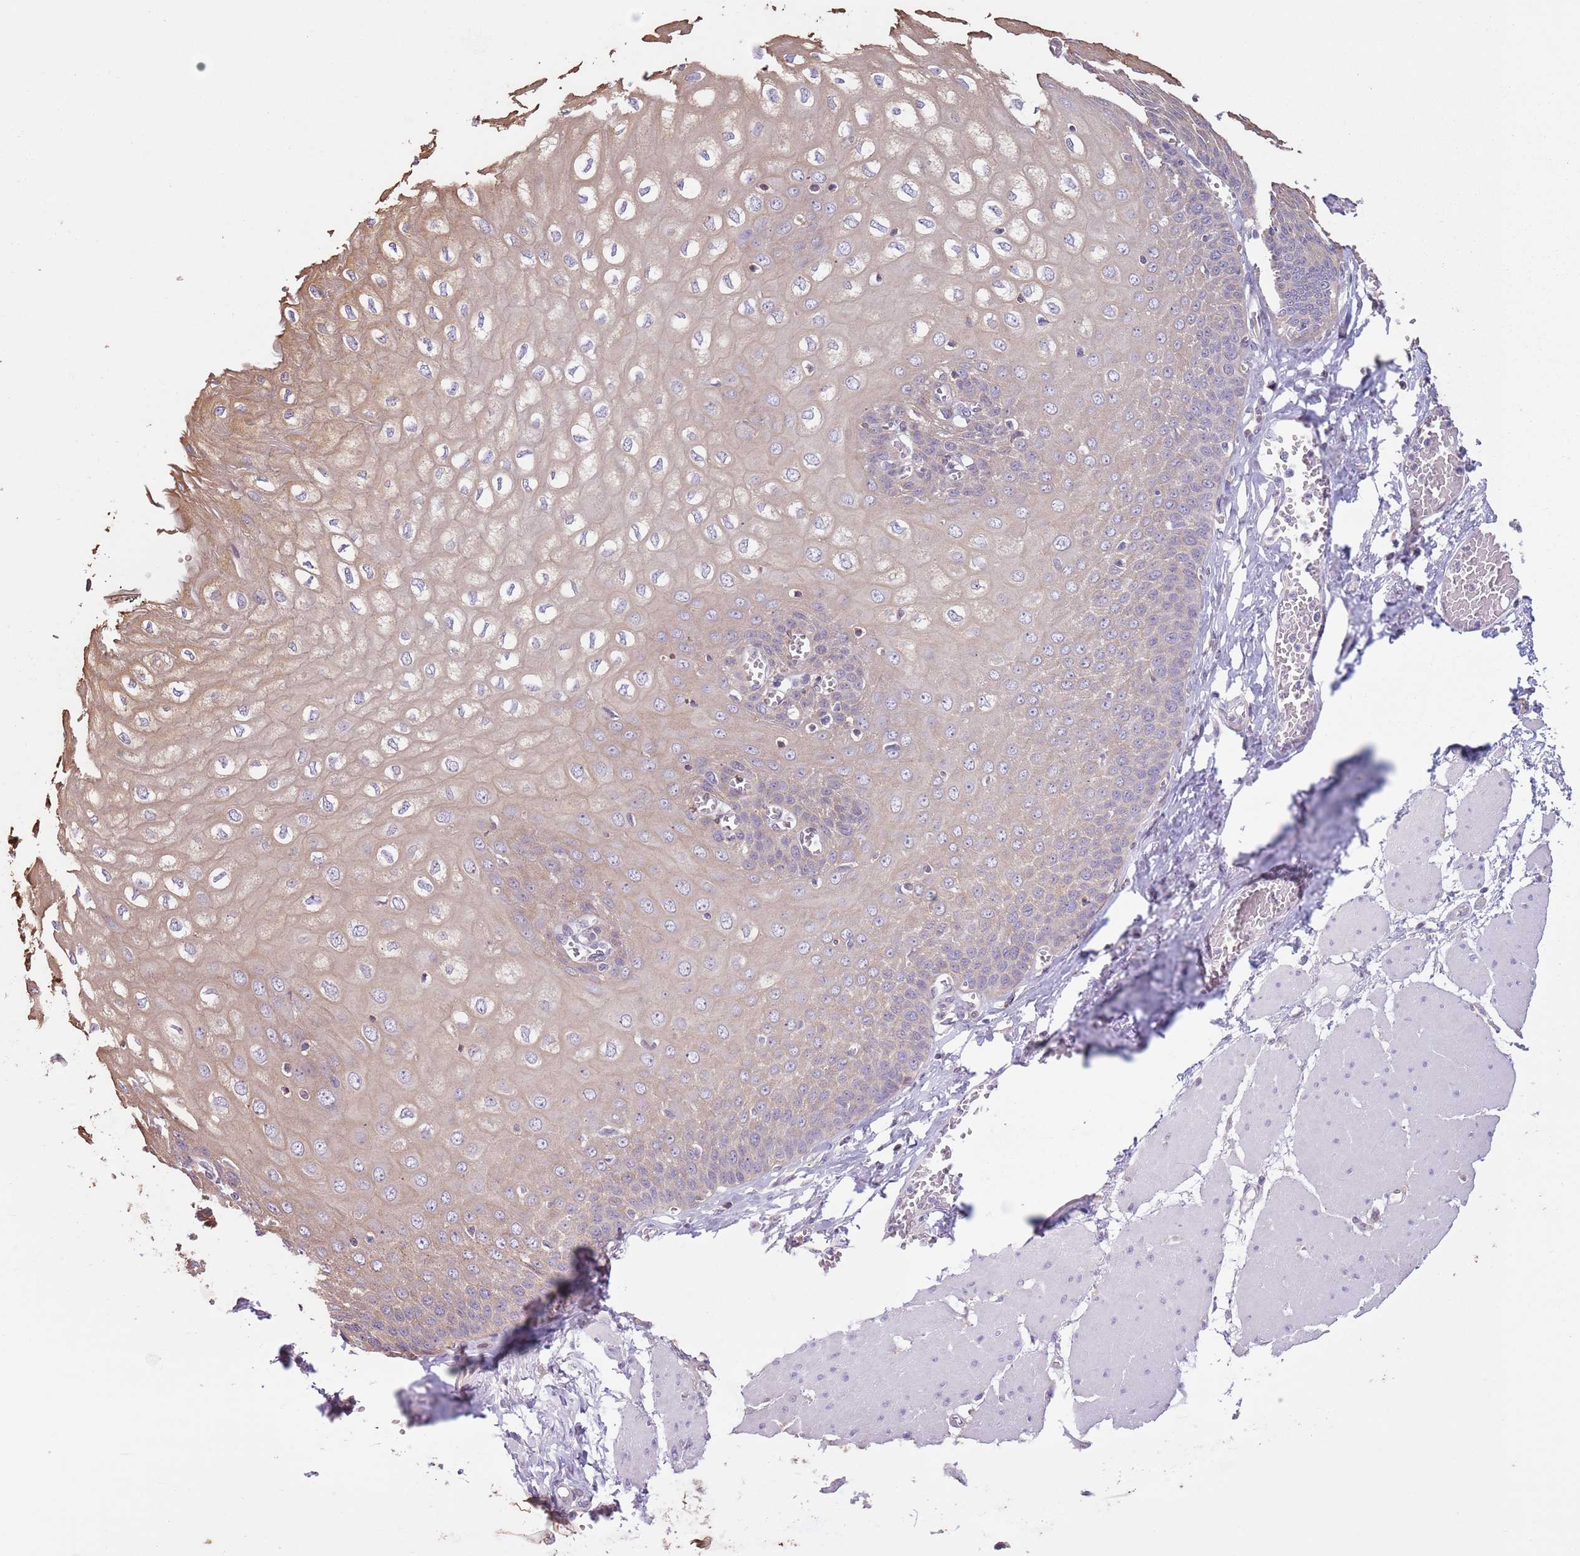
{"staining": {"intensity": "weak", "quantity": "25%-75%", "location": "cytoplasmic/membranous"}, "tissue": "esophagus", "cell_type": "Squamous epithelial cells", "image_type": "normal", "snomed": [{"axis": "morphology", "description": "Normal tissue, NOS"}, {"axis": "topography", "description": "Esophagus"}], "caption": "A micrograph showing weak cytoplasmic/membranous expression in about 25%-75% of squamous epithelial cells in benign esophagus, as visualized by brown immunohistochemical staining.", "gene": "CAPN9", "patient": {"sex": "male", "age": 60}}